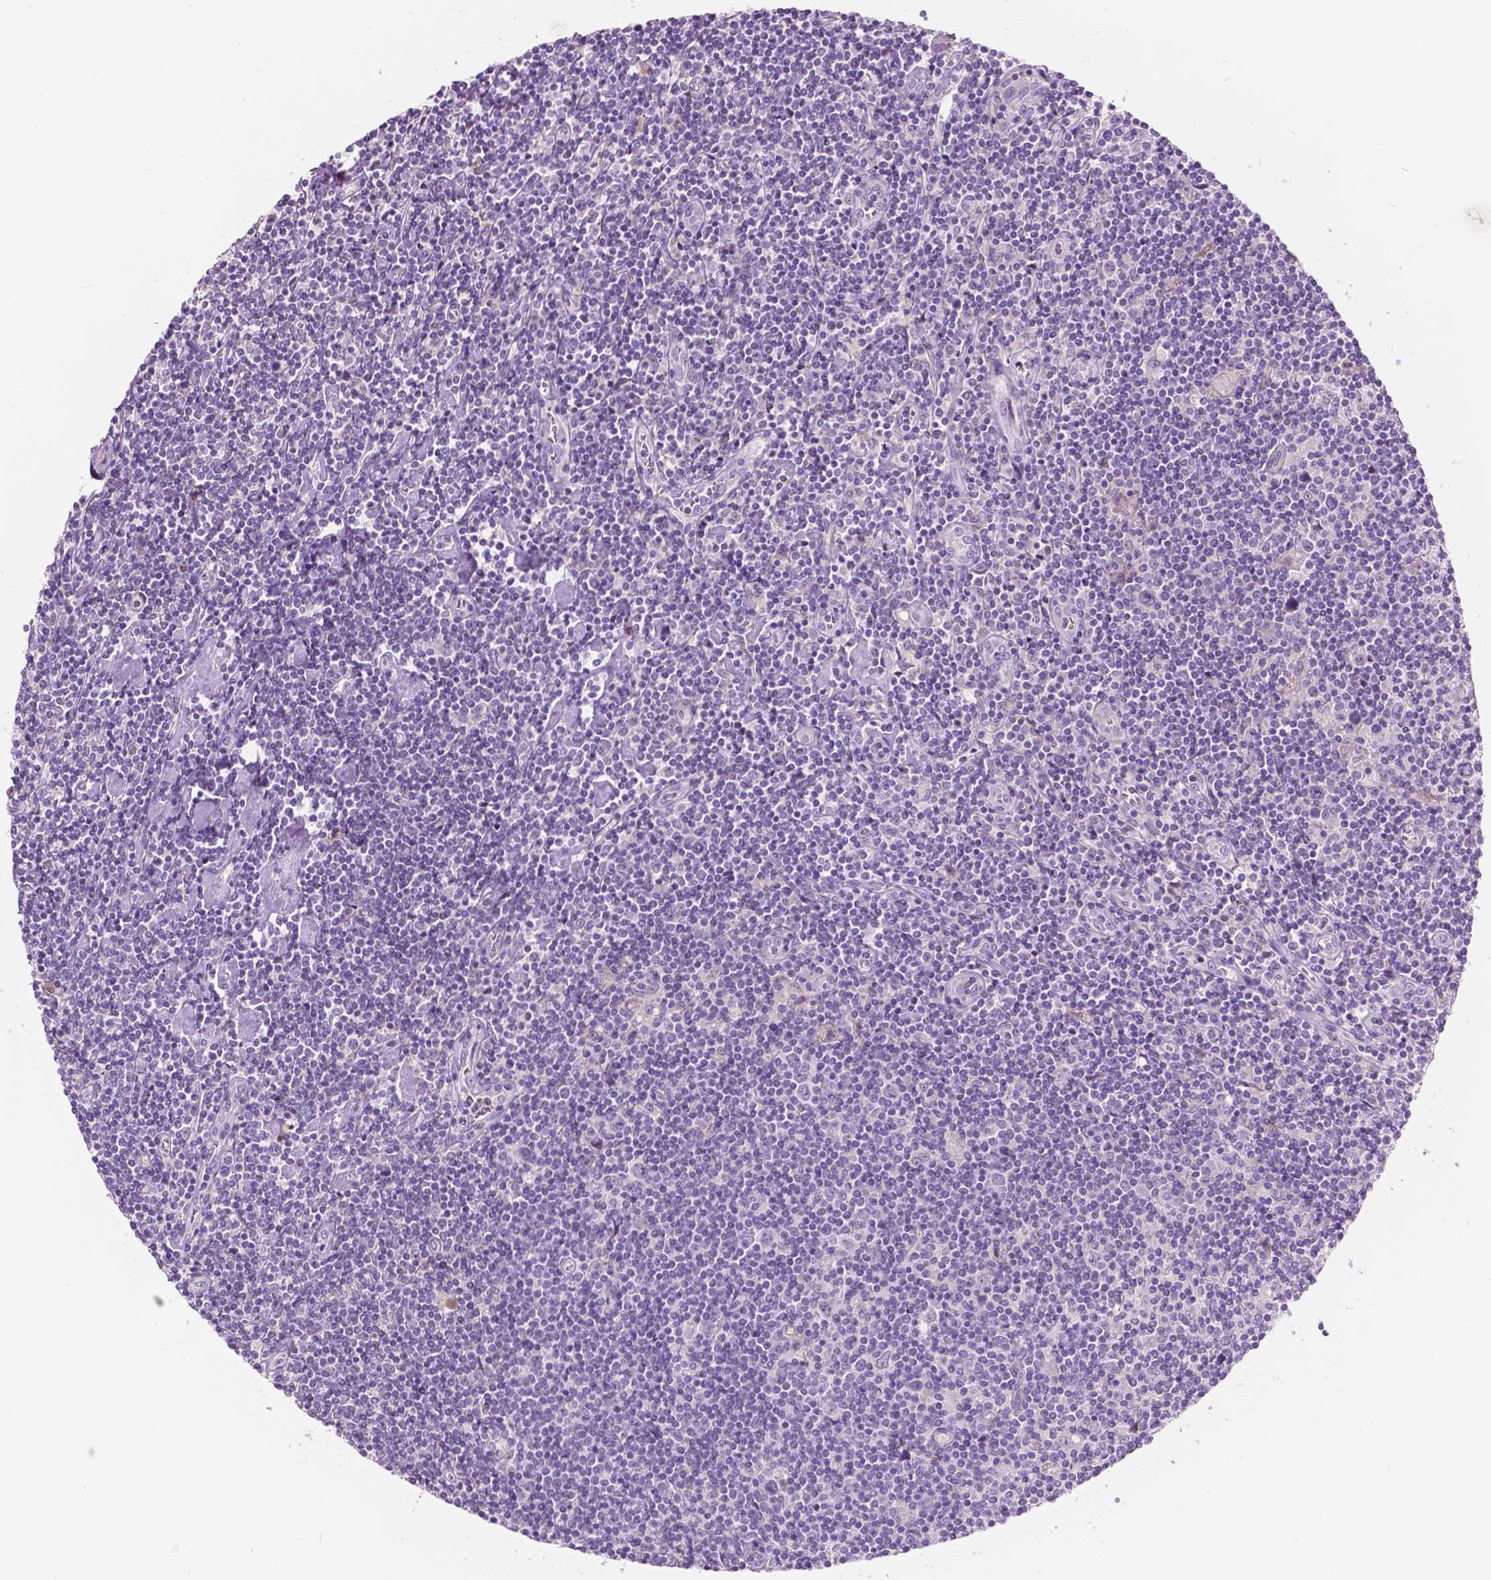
{"staining": {"intensity": "negative", "quantity": "none", "location": "none"}, "tissue": "lymphoma", "cell_type": "Tumor cells", "image_type": "cancer", "snomed": [{"axis": "morphology", "description": "Hodgkin's disease, NOS"}, {"axis": "topography", "description": "Lymph node"}], "caption": "This is an IHC micrograph of human lymphoma. There is no expression in tumor cells.", "gene": "GPR37", "patient": {"sex": "male", "age": 40}}